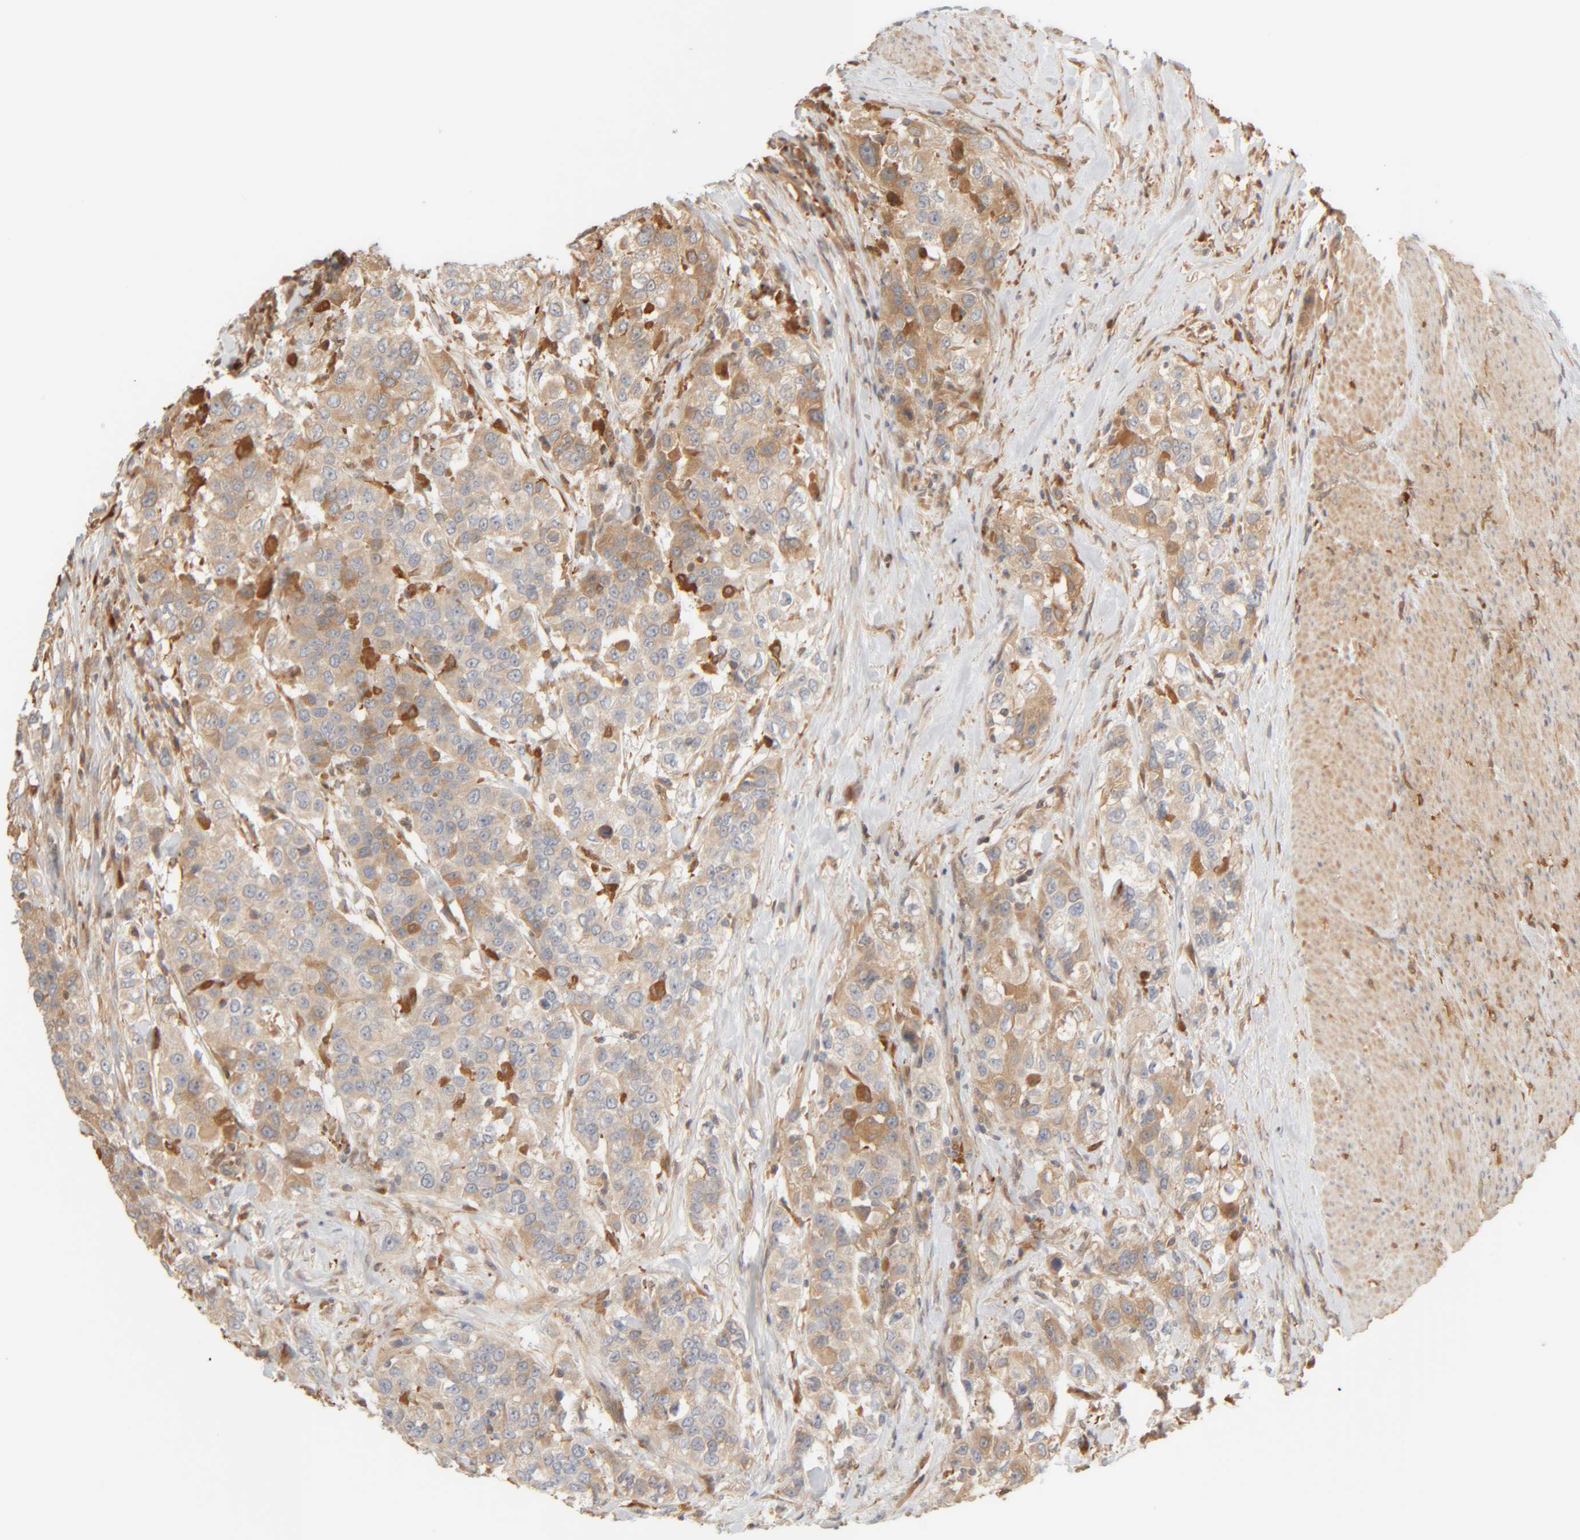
{"staining": {"intensity": "moderate", "quantity": ">75%", "location": "cytoplasmic/membranous"}, "tissue": "urothelial cancer", "cell_type": "Tumor cells", "image_type": "cancer", "snomed": [{"axis": "morphology", "description": "Urothelial carcinoma, High grade"}, {"axis": "topography", "description": "Urinary bladder"}], "caption": "Urothelial carcinoma (high-grade) was stained to show a protein in brown. There is medium levels of moderate cytoplasmic/membranous staining in about >75% of tumor cells.", "gene": "TMEM192", "patient": {"sex": "female", "age": 80}}